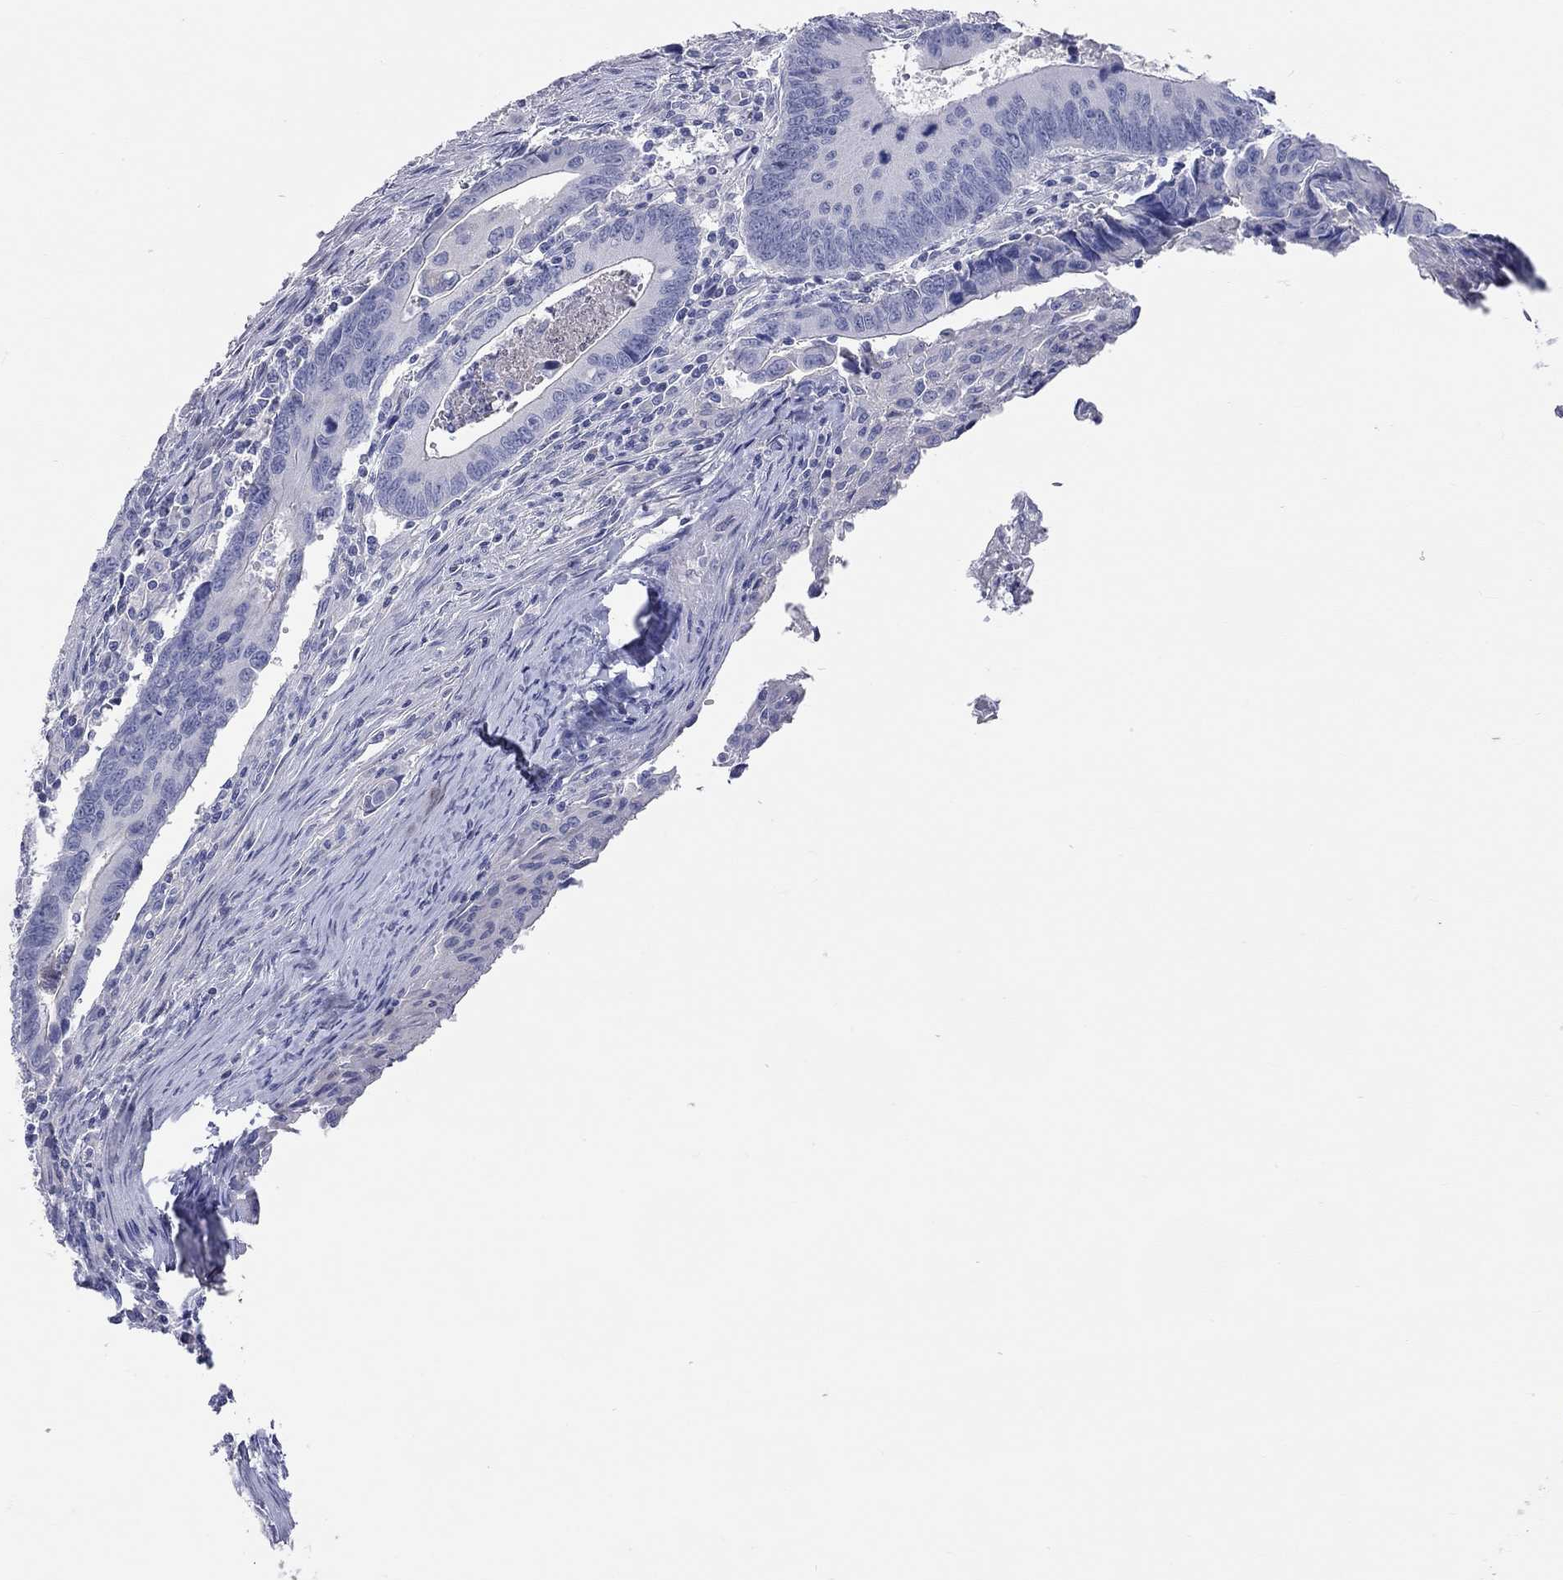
{"staining": {"intensity": "negative", "quantity": "none", "location": "none"}, "tissue": "colorectal cancer", "cell_type": "Tumor cells", "image_type": "cancer", "snomed": [{"axis": "morphology", "description": "Adenocarcinoma, NOS"}, {"axis": "topography", "description": "Rectum"}], "caption": "This is a micrograph of immunohistochemistry (IHC) staining of colorectal adenocarcinoma, which shows no positivity in tumor cells.", "gene": "ST7L", "patient": {"sex": "male", "age": 67}}